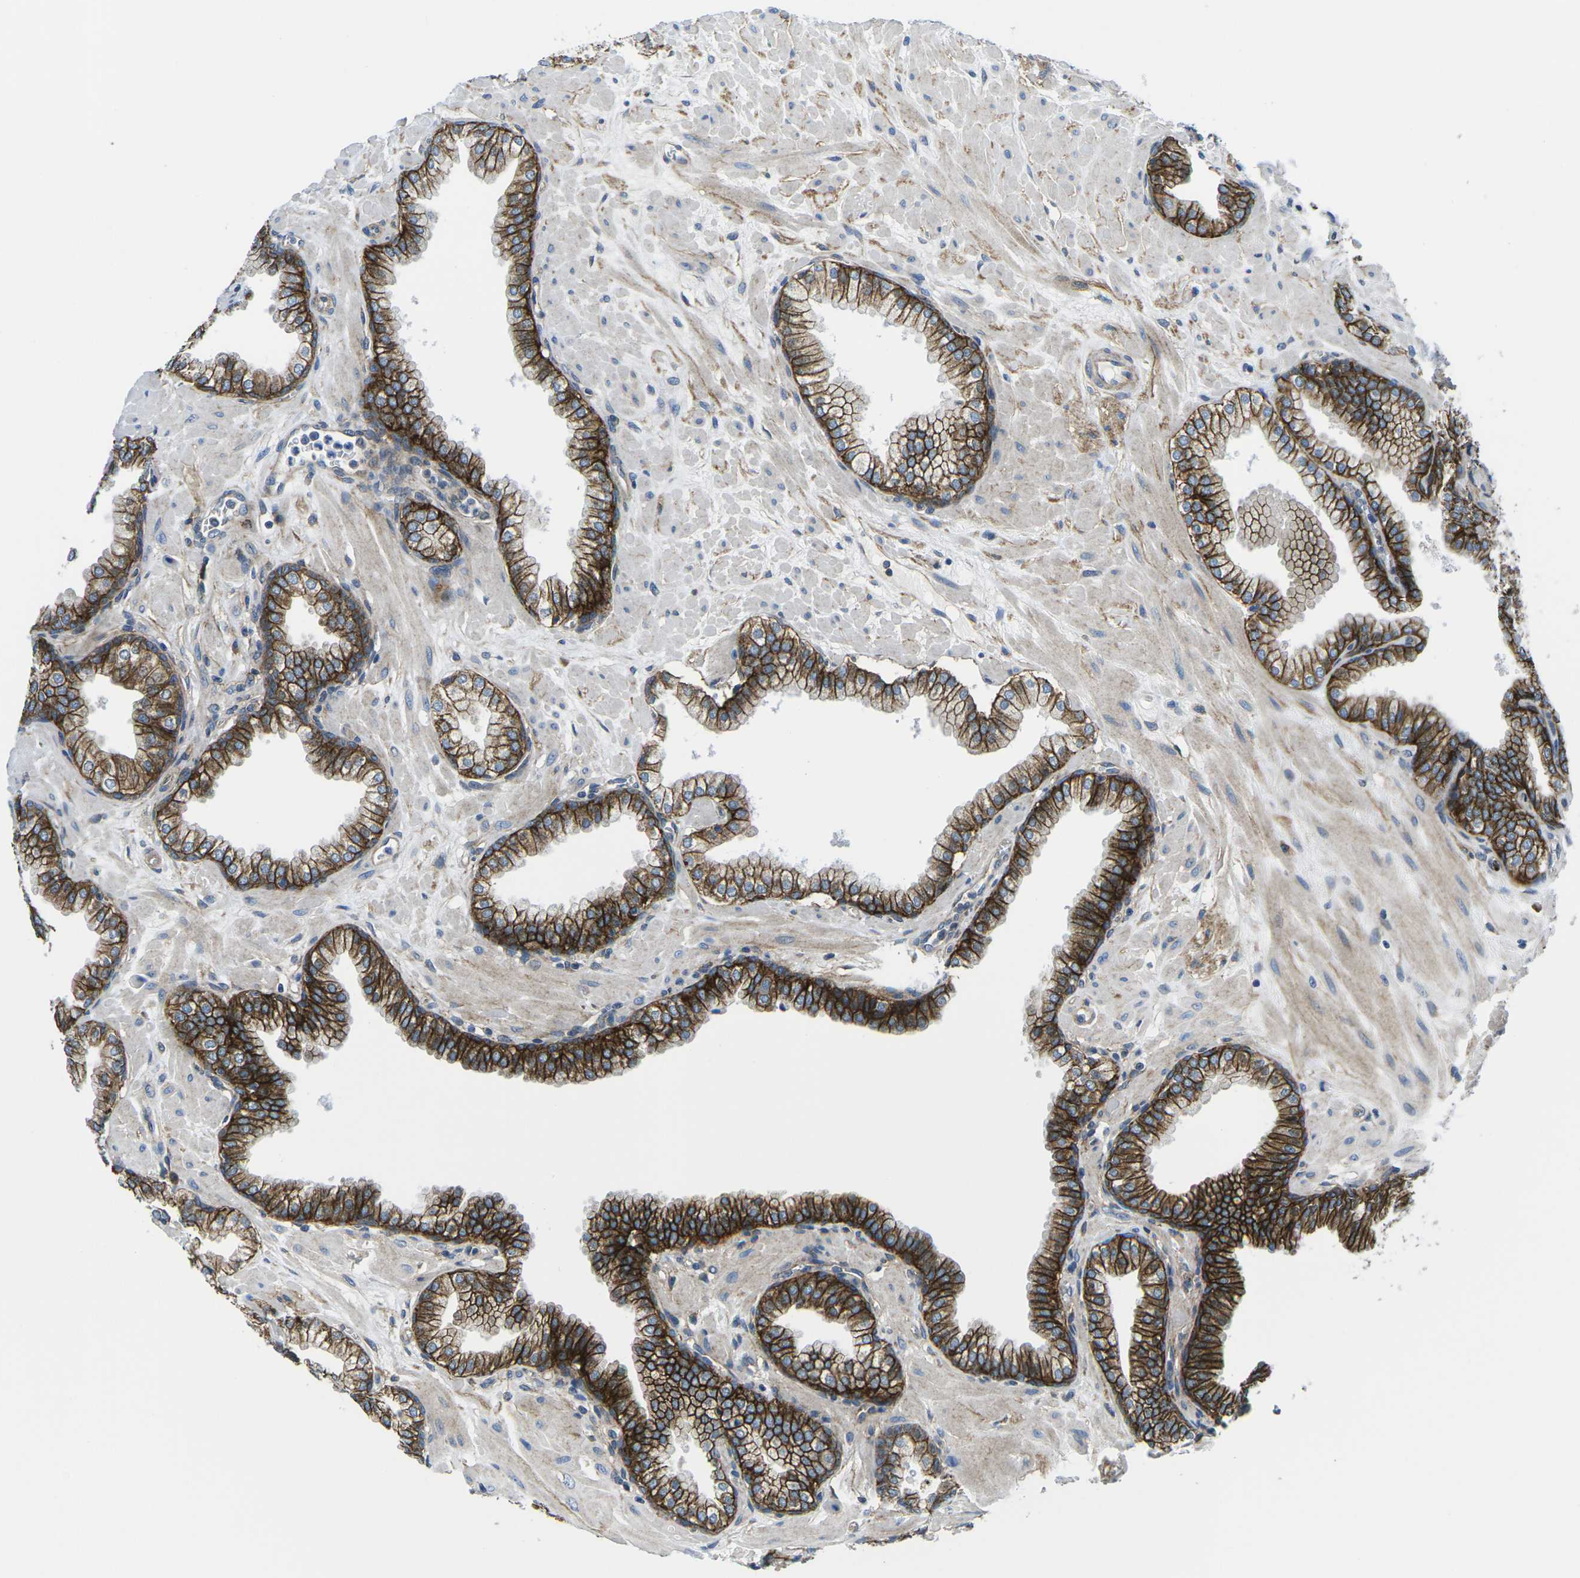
{"staining": {"intensity": "strong", "quantity": ">75%", "location": "cytoplasmic/membranous"}, "tissue": "prostate", "cell_type": "Glandular cells", "image_type": "normal", "snomed": [{"axis": "morphology", "description": "Normal tissue, NOS"}, {"axis": "morphology", "description": "Urothelial carcinoma, Low grade"}, {"axis": "topography", "description": "Urinary bladder"}, {"axis": "topography", "description": "Prostate"}], "caption": "The photomicrograph demonstrates a brown stain indicating the presence of a protein in the cytoplasmic/membranous of glandular cells in prostate.", "gene": "DLG1", "patient": {"sex": "male", "age": 60}}